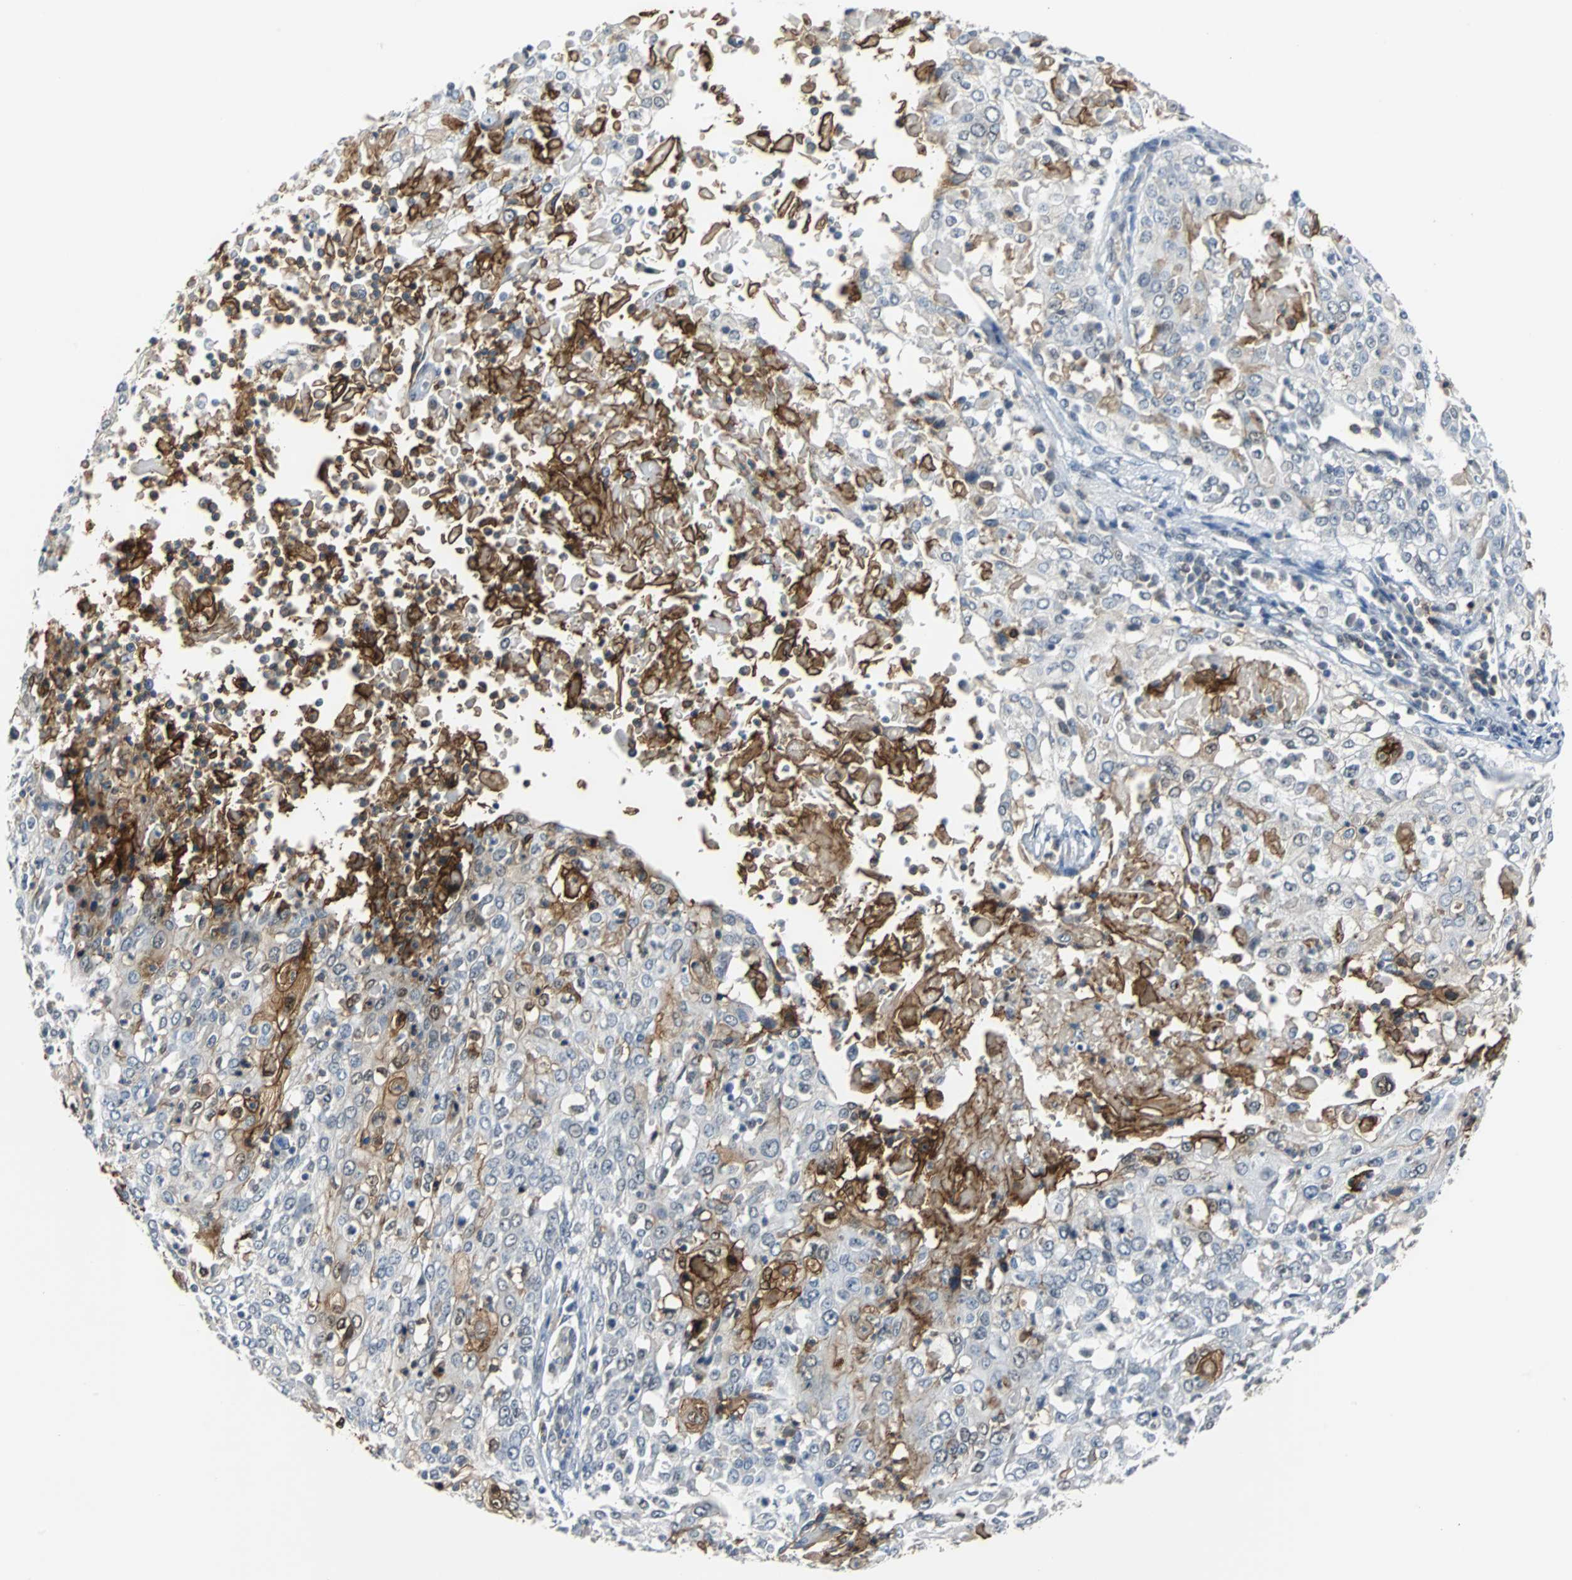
{"staining": {"intensity": "moderate", "quantity": "<25%", "location": "cytoplasmic/membranous,nuclear"}, "tissue": "cervical cancer", "cell_type": "Tumor cells", "image_type": "cancer", "snomed": [{"axis": "morphology", "description": "Squamous cell carcinoma, NOS"}, {"axis": "topography", "description": "Cervix"}], "caption": "DAB (3,3'-diaminobenzidine) immunohistochemical staining of cervical cancer (squamous cell carcinoma) reveals moderate cytoplasmic/membranous and nuclear protein expression in approximately <25% of tumor cells.", "gene": "SIRT1", "patient": {"sex": "female", "age": 39}}